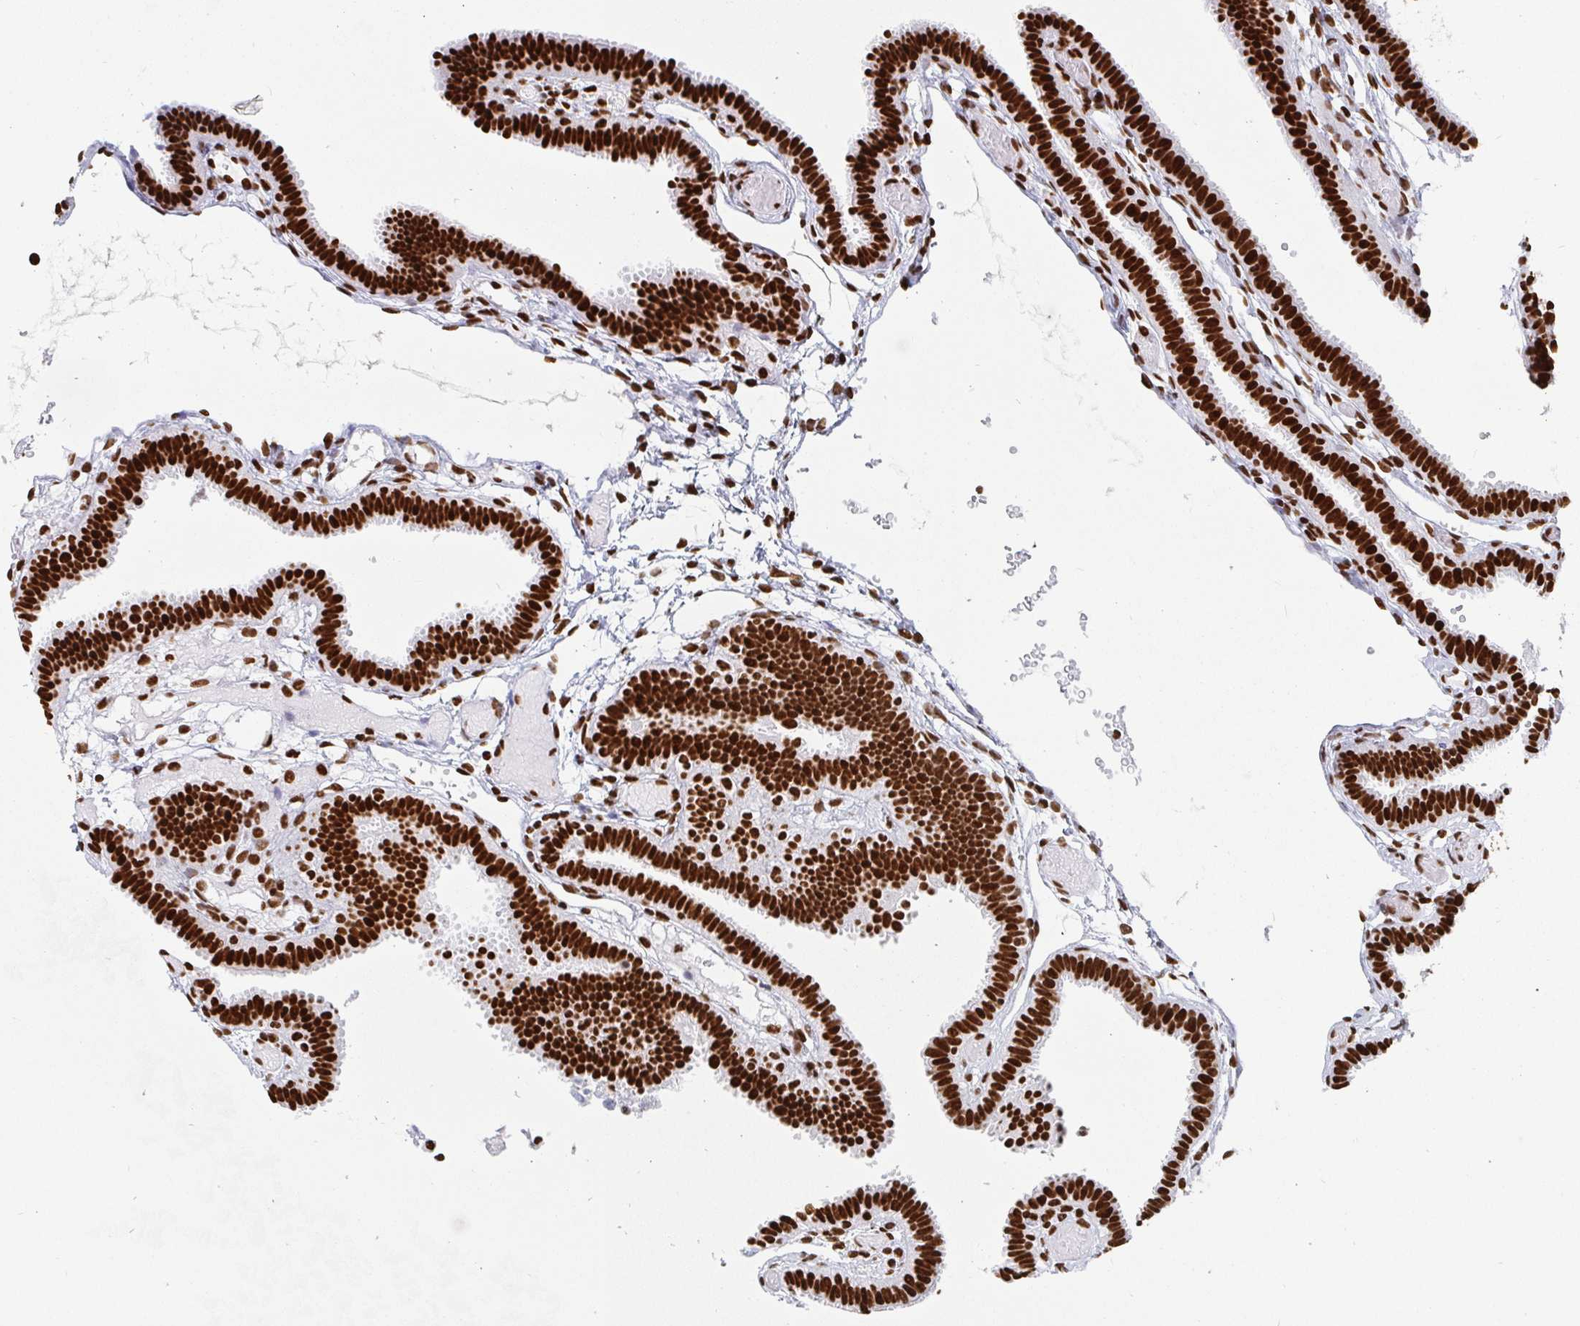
{"staining": {"intensity": "strong", "quantity": ">75%", "location": "nuclear"}, "tissue": "fallopian tube", "cell_type": "Glandular cells", "image_type": "normal", "snomed": [{"axis": "morphology", "description": "Normal tissue, NOS"}, {"axis": "topography", "description": "Fallopian tube"}], "caption": "The image exhibits immunohistochemical staining of unremarkable fallopian tube. There is strong nuclear expression is appreciated in approximately >75% of glandular cells. (Brightfield microscopy of DAB IHC at high magnification).", "gene": "EWSR1", "patient": {"sex": "female", "age": 37}}